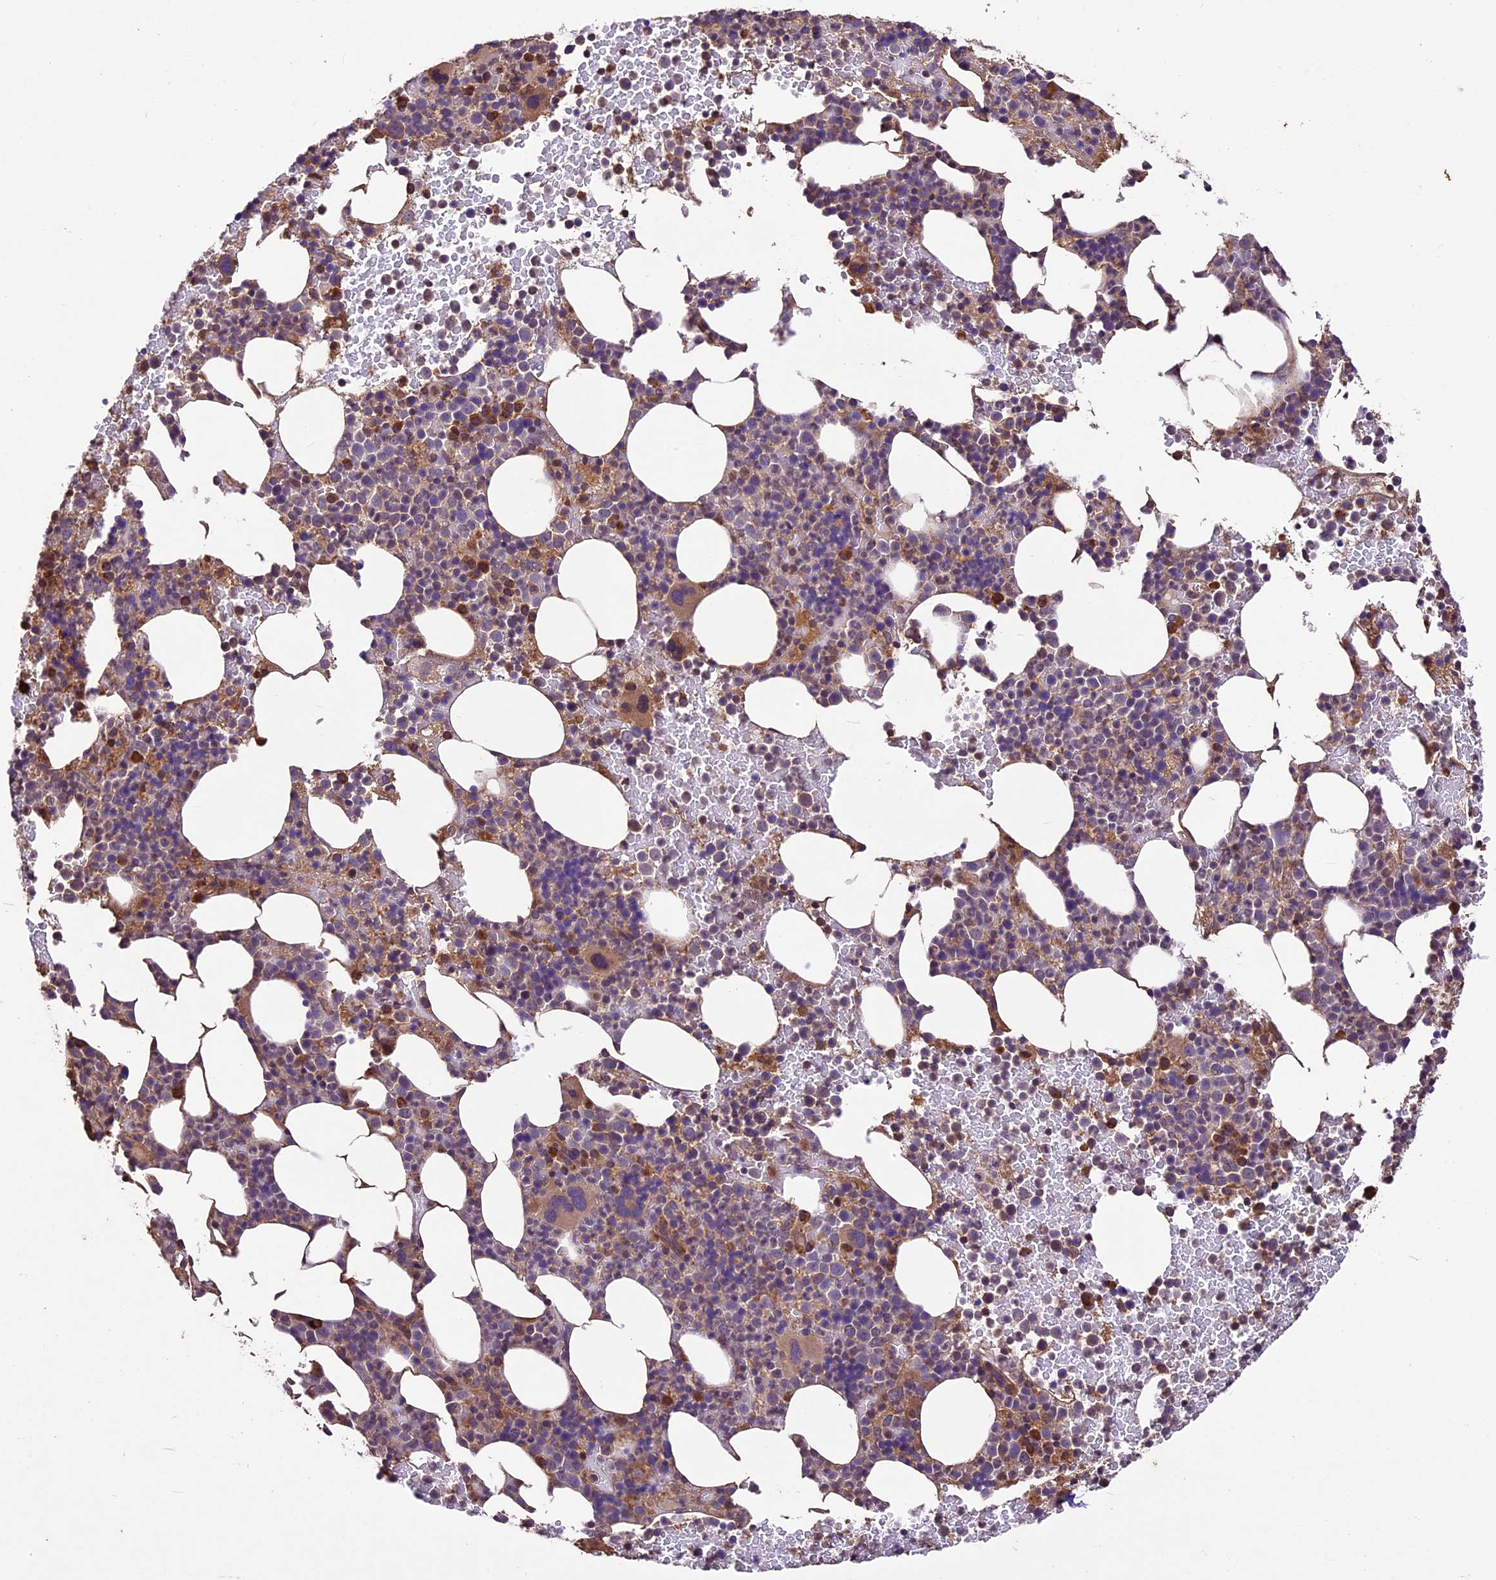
{"staining": {"intensity": "moderate", "quantity": "25%-75%", "location": "cytoplasmic/membranous"}, "tissue": "bone marrow", "cell_type": "Hematopoietic cells", "image_type": "normal", "snomed": [{"axis": "morphology", "description": "Normal tissue, NOS"}, {"axis": "topography", "description": "Bone marrow"}], "caption": "Protein staining by immunohistochemistry (IHC) displays moderate cytoplasmic/membranous positivity in about 25%-75% of hematopoietic cells in benign bone marrow.", "gene": "CRLF1", "patient": {"sex": "female", "age": 82}}